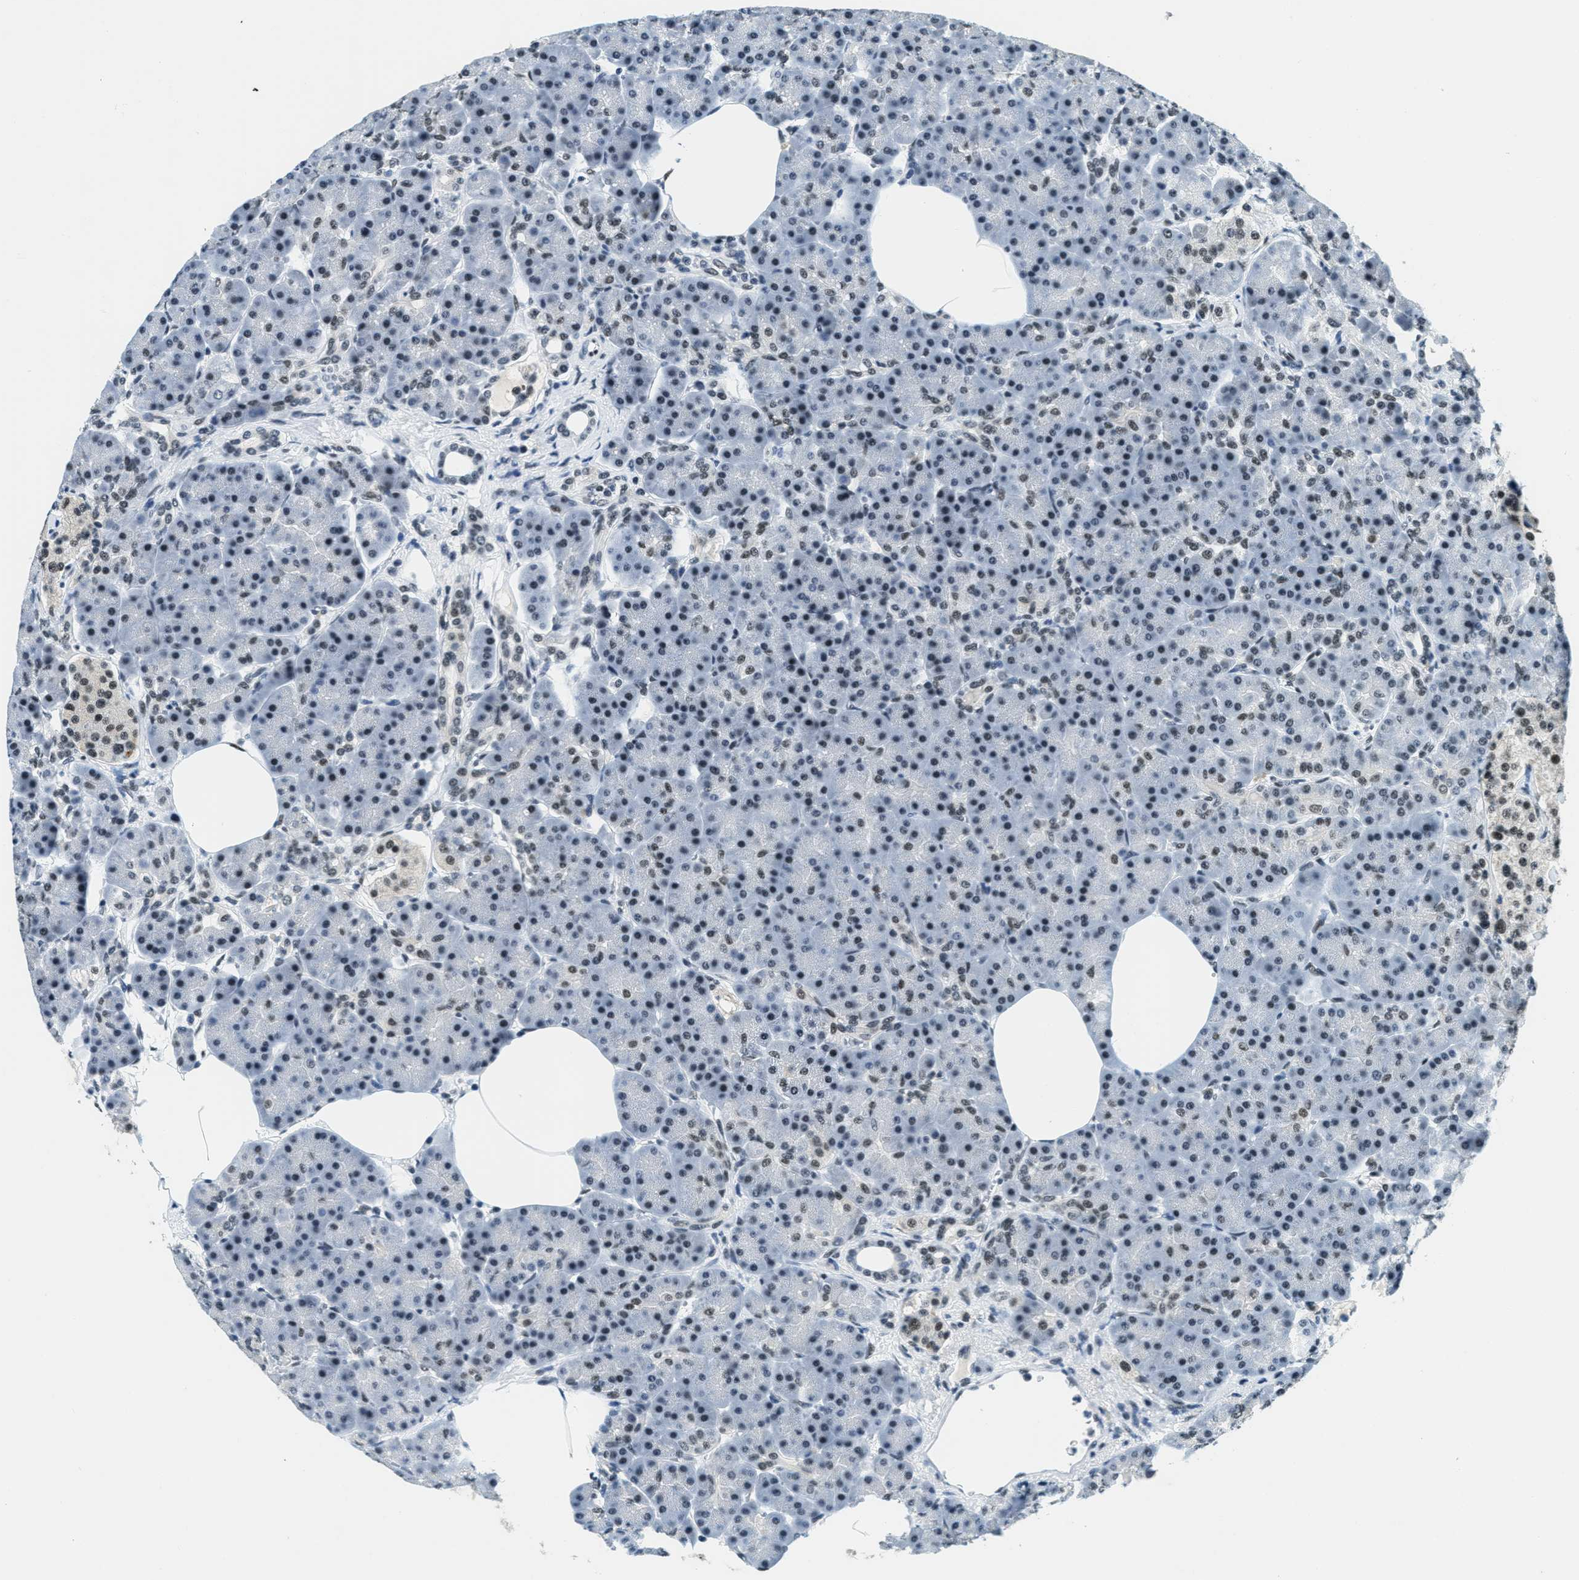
{"staining": {"intensity": "moderate", "quantity": "25%-75%", "location": "nuclear"}, "tissue": "pancreas", "cell_type": "Exocrine glandular cells", "image_type": "normal", "snomed": [{"axis": "morphology", "description": "Normal tissue, NOS"}, {"axis": "topography", "description": "Pancreas"}], "caption": "High-magnification brightfield microscopy of benign pancreas stained with DAB (3,3'-diaminobenzidine) (brown) and counterstained with hematoxylin (blue). exocrine glandular cells exhibit moderate nuclear staining is seen in about25%-75% of cells.", "gene": "SSB", "patient": {"sex": "female", "age": 70}}